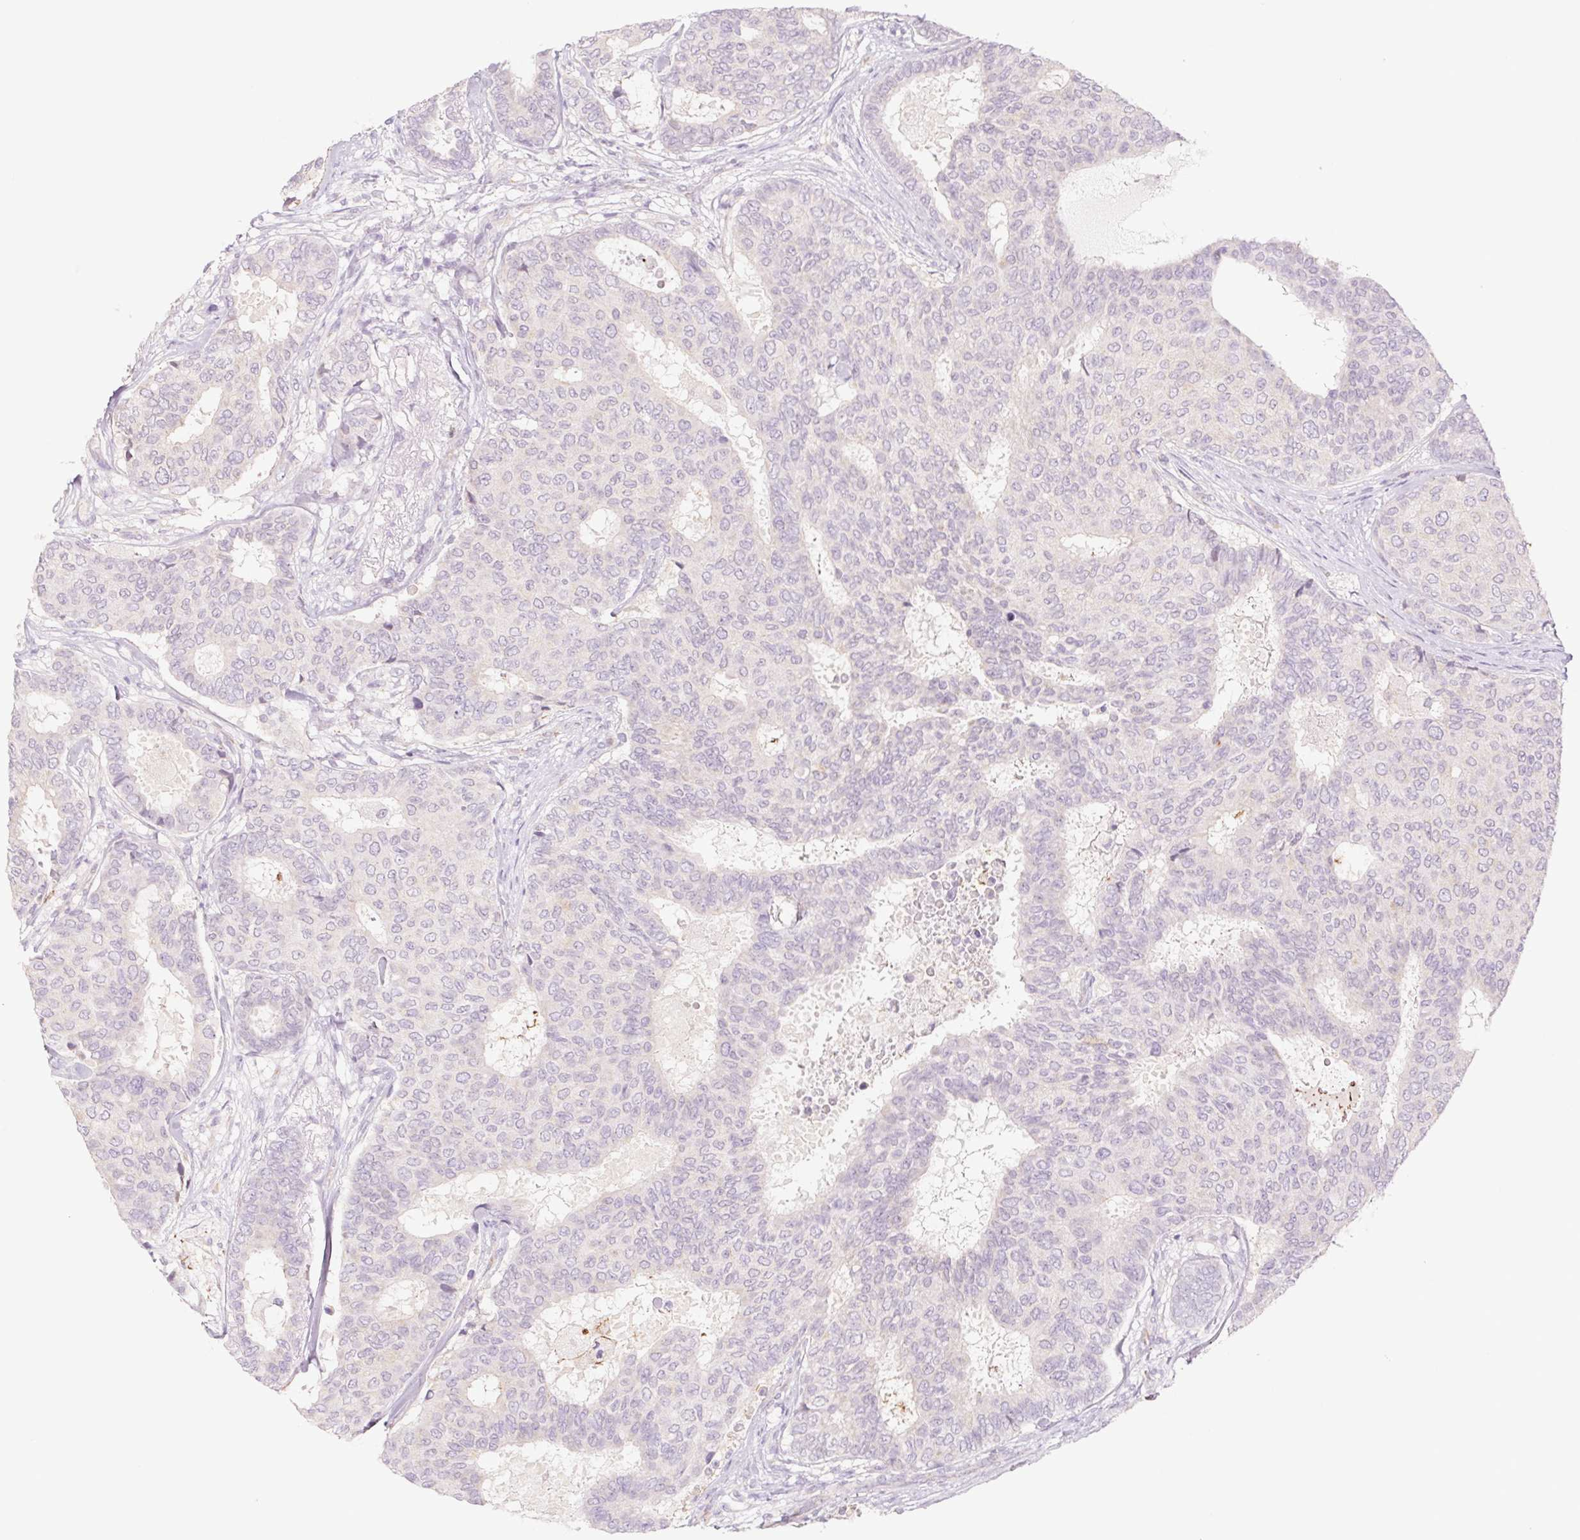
{"staining": {"intensity": "negative", "quantity": "none", "location": "none"}, "tissue": "breast cancer", "cell_type": "Tumor cells", "image_type": "cancer", "snomed": [{"axis": "morphology", "description": "Duct carcinoma"}, {"axis": "topography", "description": "Breast"}], "caption": "This photomicrograph is of breast cancer (infiltrating ductal carcinoma) stained with immunohistochemistry to label a protein in brown with the nuclei are counter-stained blue. There is no expression in tumor cells. (DAB immunohistochemistry (IHC) visualized using brightfield microscopy, high magnification).", "gene": "IGFL3", "patient": {"sex": "female", "age": 75}}